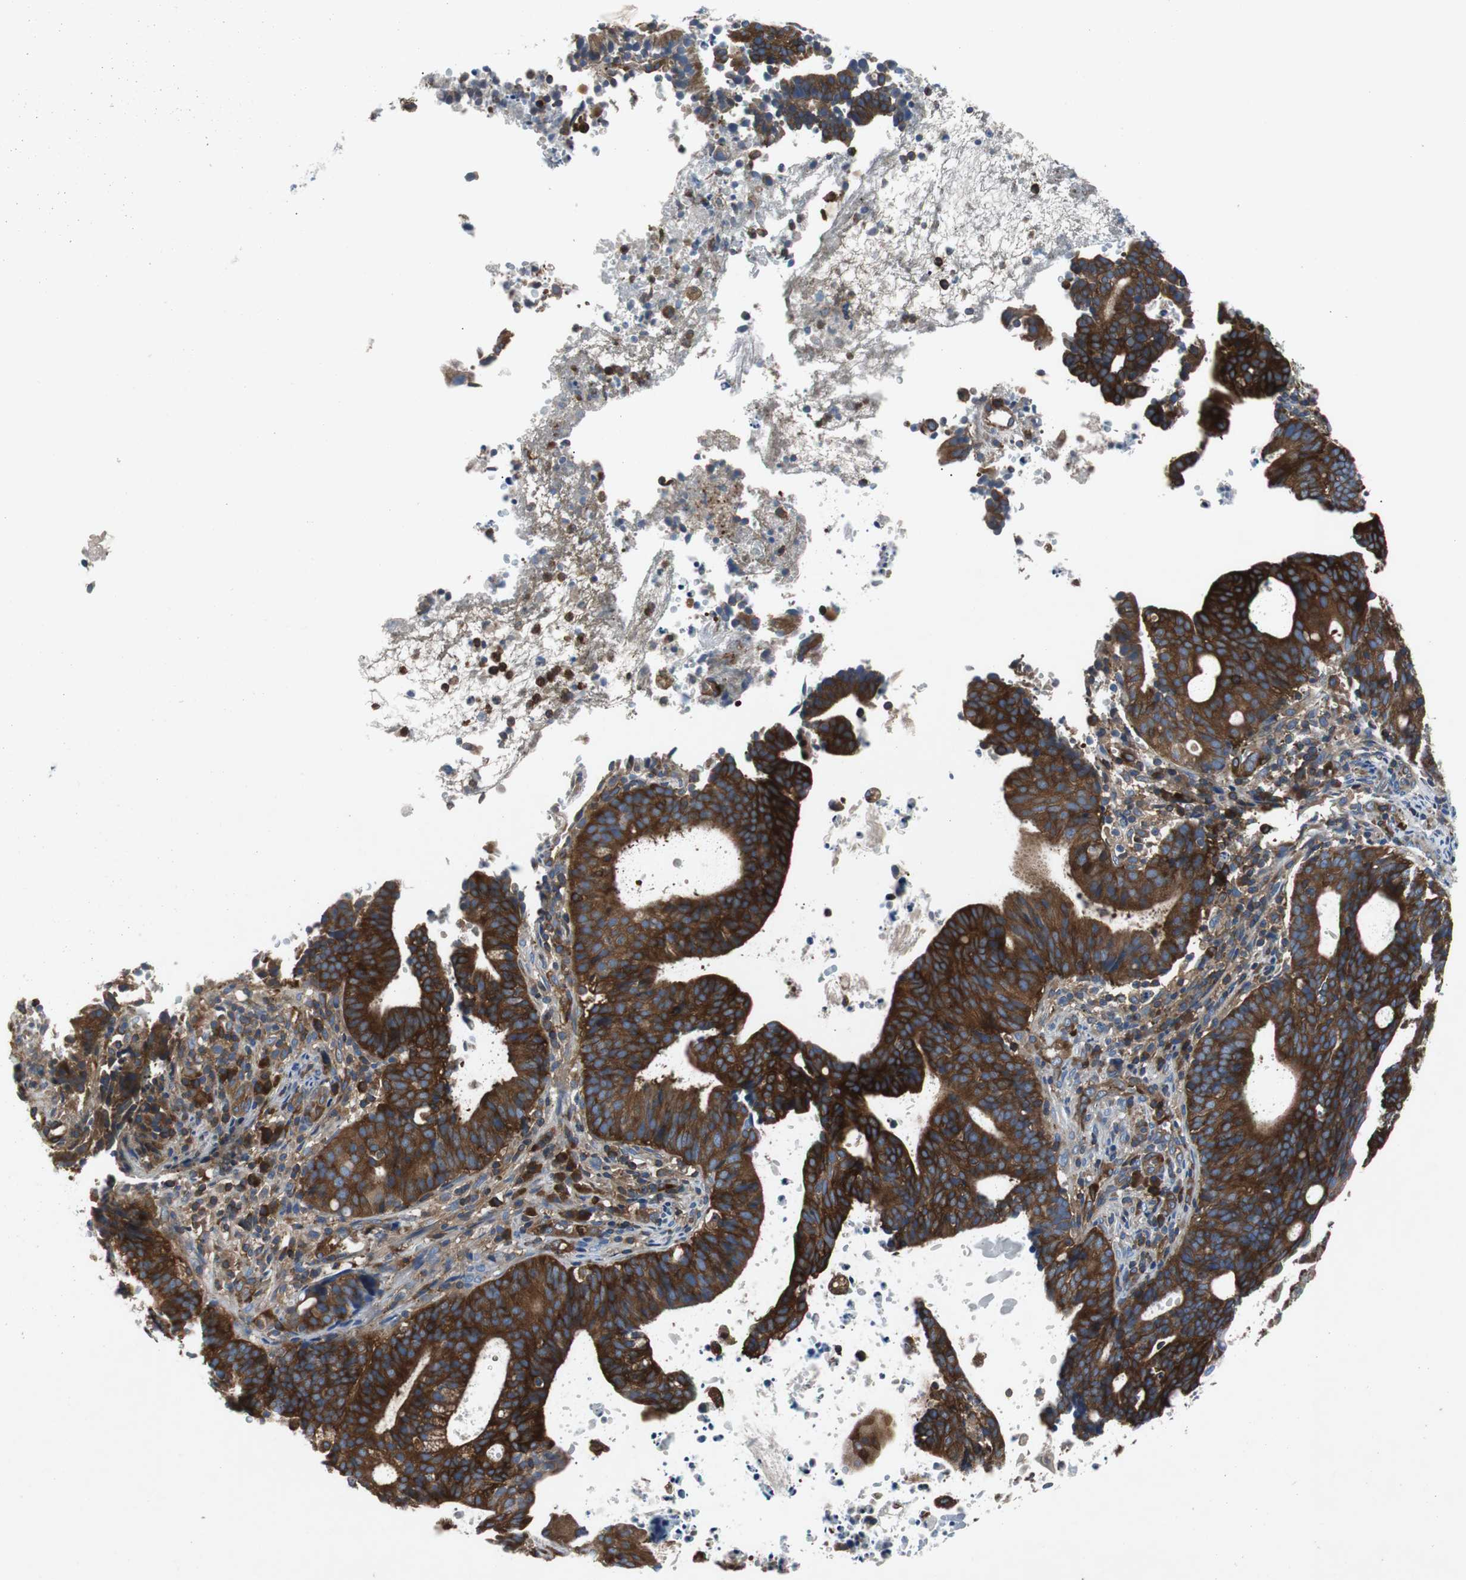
{"staining": {"intensity": "strong", "quantity": ">75%", "location": "cytoplasmic/membranous"}, "tissue": "endometrial cancer", "cell_type": "Tumor cells", "image_type": "cancer", "snomed": [{"axis": "morphology", "description": "Adenocarcinoma, NOS"}, {"axis": "topography", "description": "Uterus"}], "caption": "The micrograph demonstrates staining of adenocarcinoma (endometrial), revealing strong cytoplasmic/membranous protein expression (brown color) within tumor cells.", "gene": "GYS1", "patient": {"sex": "female", "age": 83}}